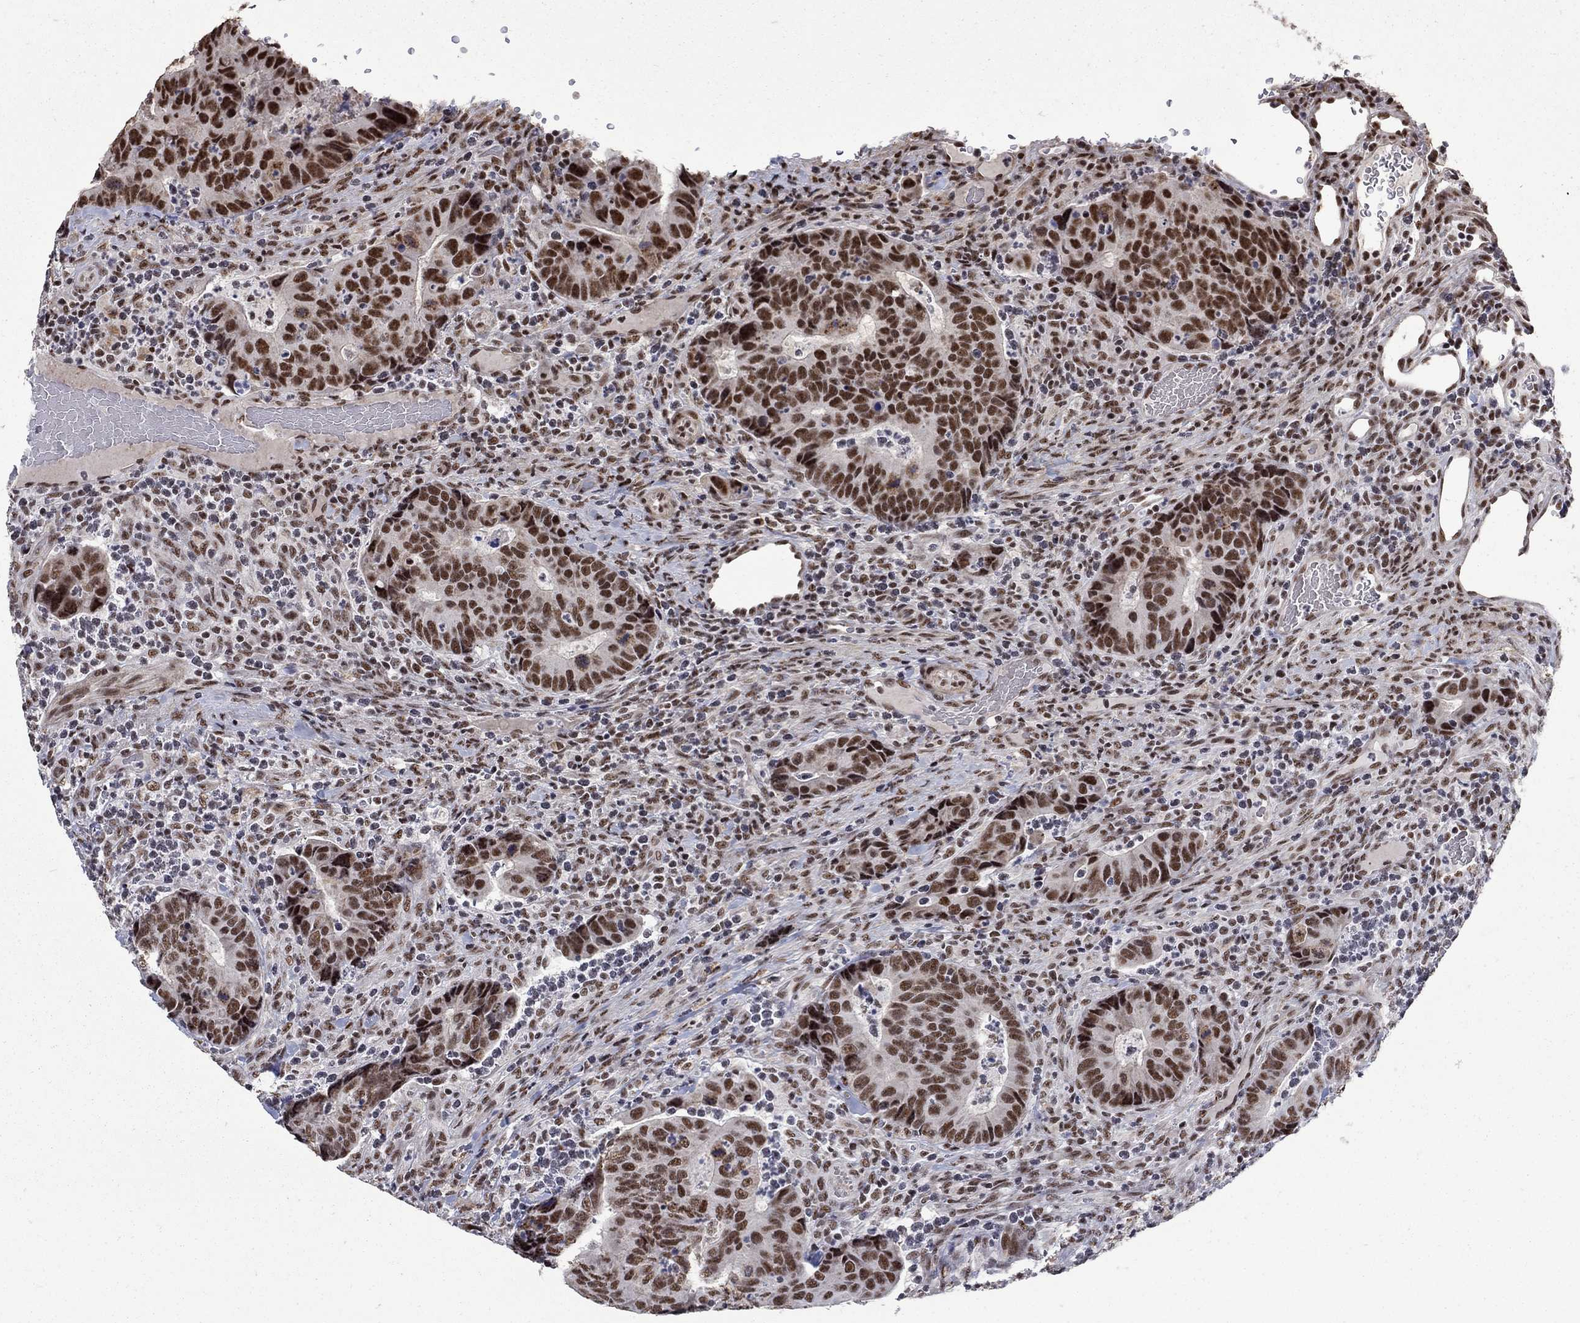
{"staining": {"intensity": "moderate", "quantity": ">75%", "location": "nuclear"}, "tissue": "colorectal cancer", "cell_type": "Tumor cells", "image_type": "cancer", "snomed": [{"axis": "morphology", "description": "Adenocarcinoma, NOS"}, {"axis": "topography", "description": "Colon"}], "caption": "This is an image of immunohistochemistry staining of colorectal adenocarcinoma, which shows moderate staining in the nuclear of tumor cells.", "gene": "PNISR", "patient": {"sex": "female", "age": 56}}